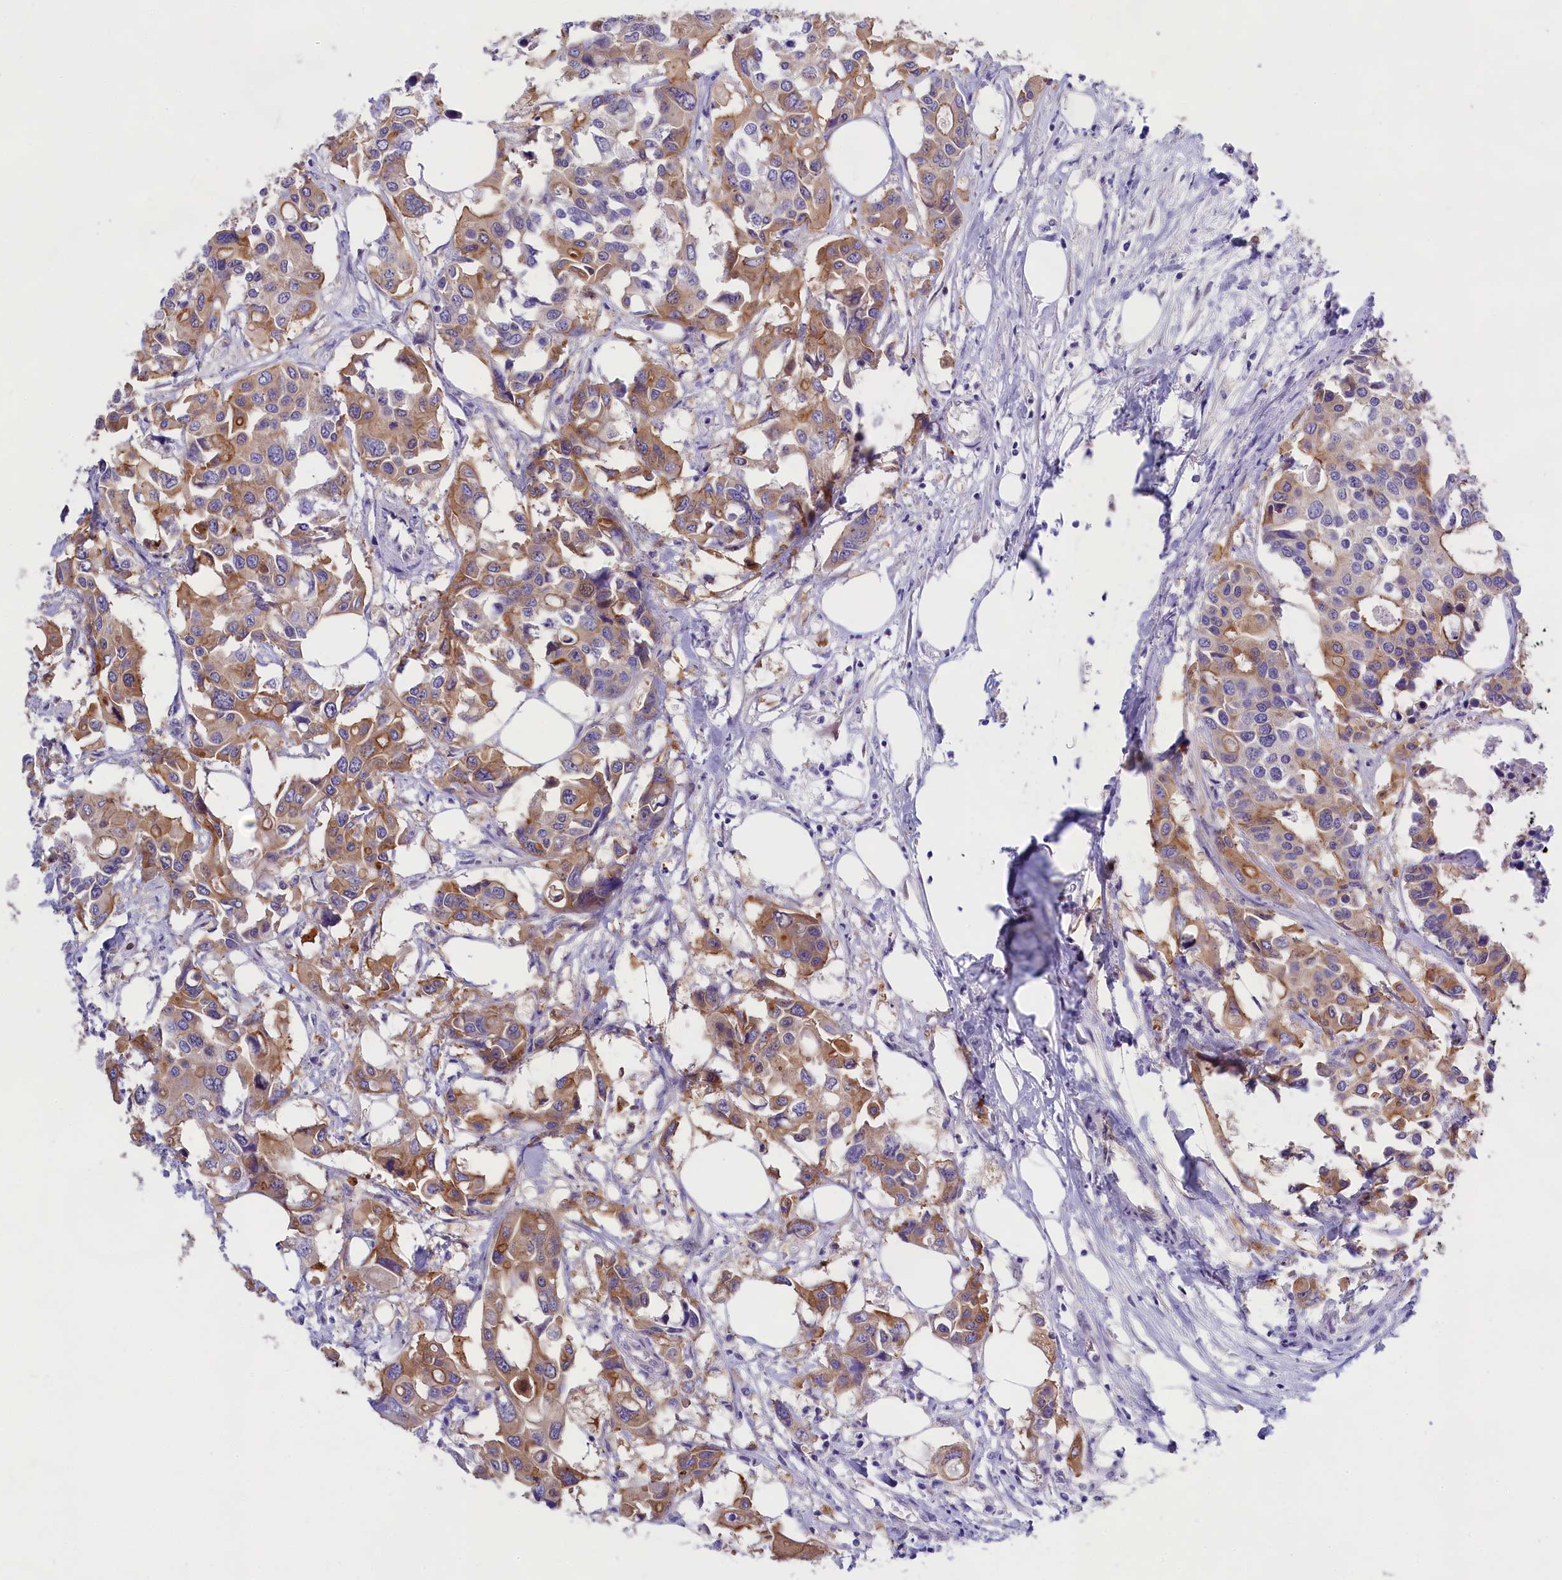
{"staining": {"intensity": "moderate", "quantity": "25%-75%", "location": "cytoplasmic/membranous"}, "tissue": "colorectal cancer", "cell_type": "Tumor cells", "image_type": "cancer", "snomed": [{"axis": "morphology", "description": "Adenocarcinoma, NOS"}, {"axis": "topography", "description": "Colon"}], "caption": "Immunohistochemical staining of colorectal cancer displays medium levels of moderate cytoplasmic/membranous protein positivity in approximately 25%-75% of tumor cells.", "gene": "PPP1R13L", "patient": {"sex": "male", "age": 77}}